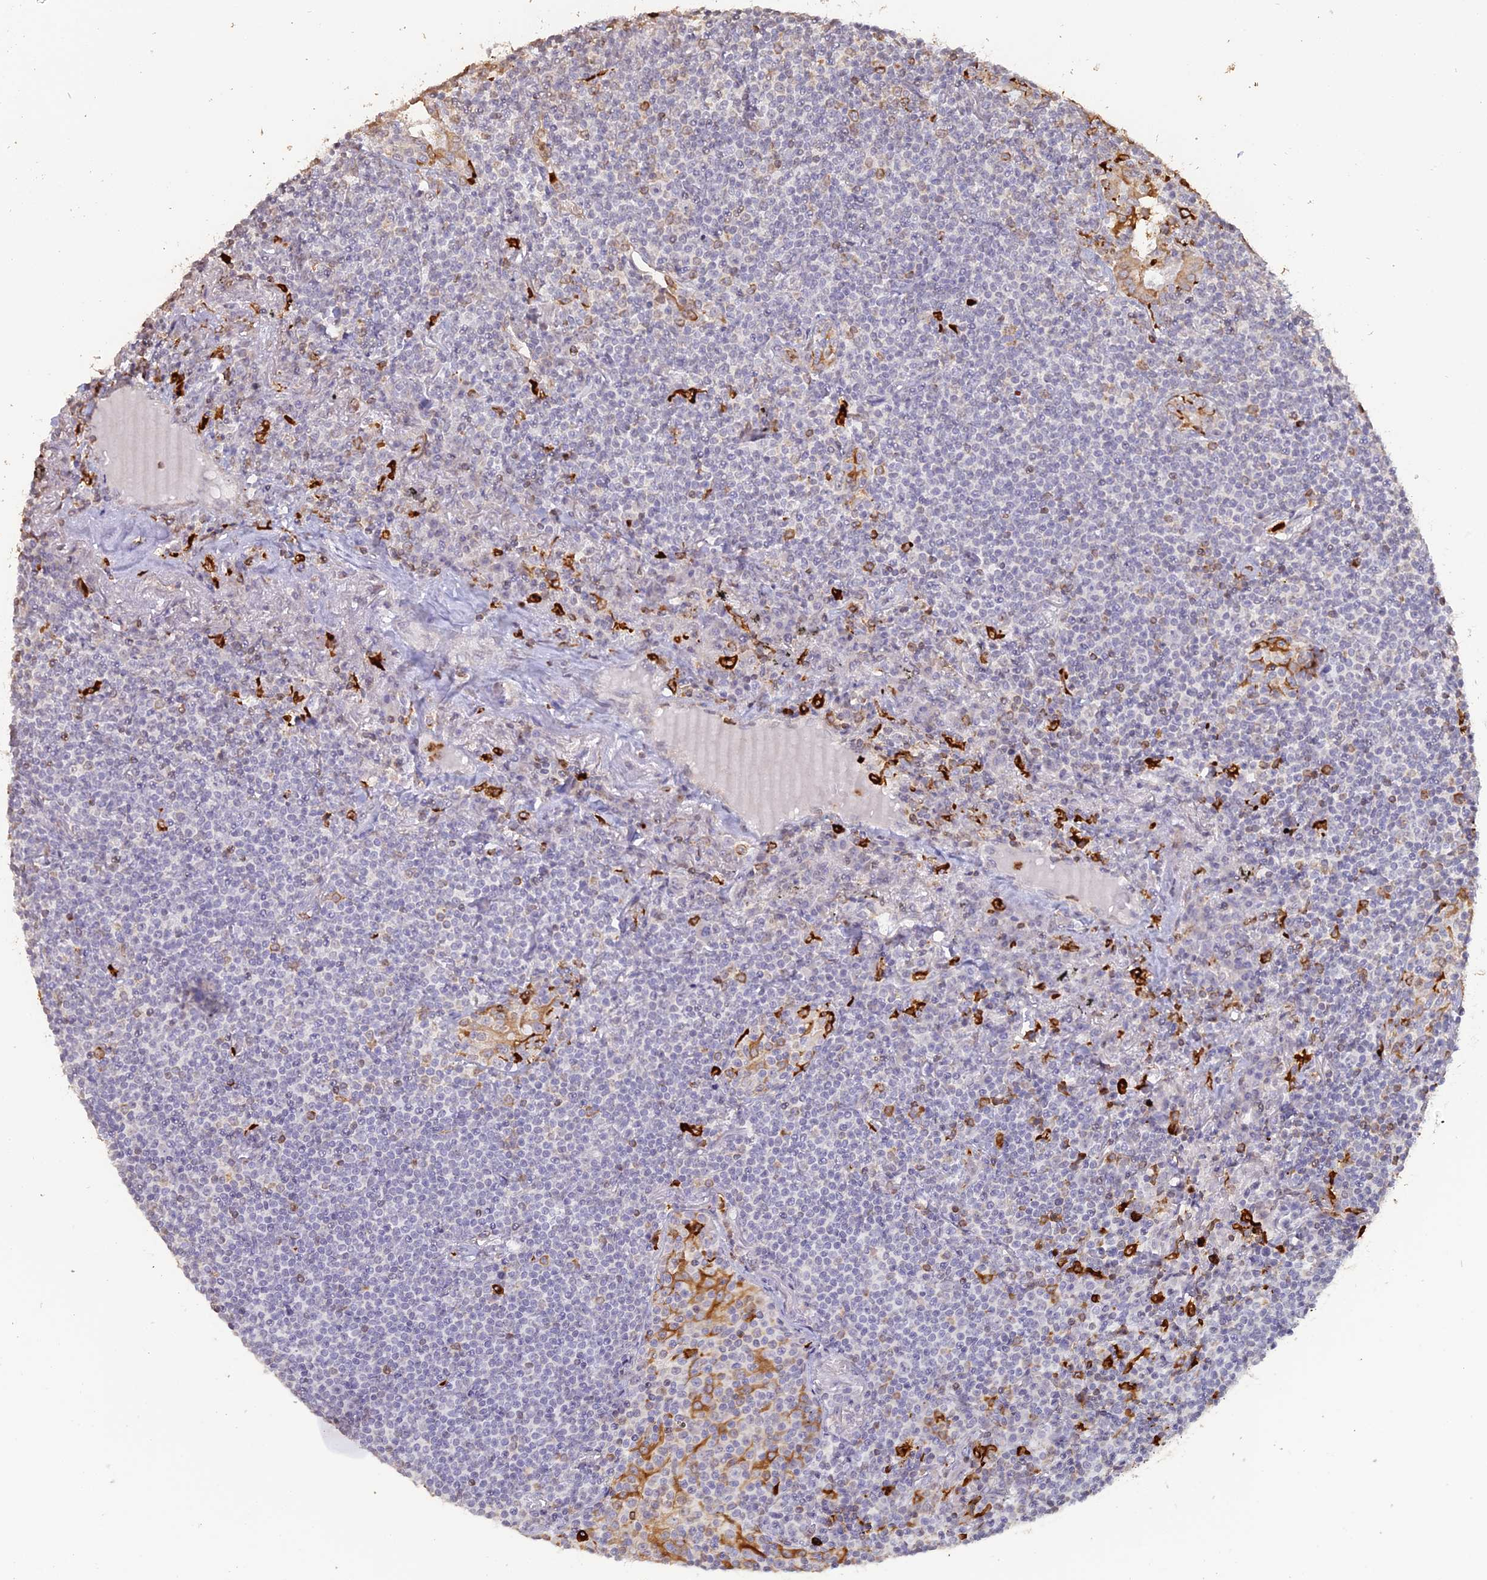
{"staining": {"intensity": "negative", "quantity": "none", "location": "none"}, "tissue": "lymphoma", "cell_type": "Tumor cells", "image_type": "cancer", "snomed": [{"axis": "morphology", "description": "Malignant lymphoma, non-Hodgkin's type, Low grade"}, {"axis": "topography", "description": "Lung"}], "caption": "An immunohistochemistry image of low-grade malignant lymphoma, non-Hodgkin's type is shown. There is no staining in tumor cells of low-grade malignant lymphoma, non-Hodgkin's type.", "gene": "APOBR", "patient": {"sex": "female", "age": 71}}